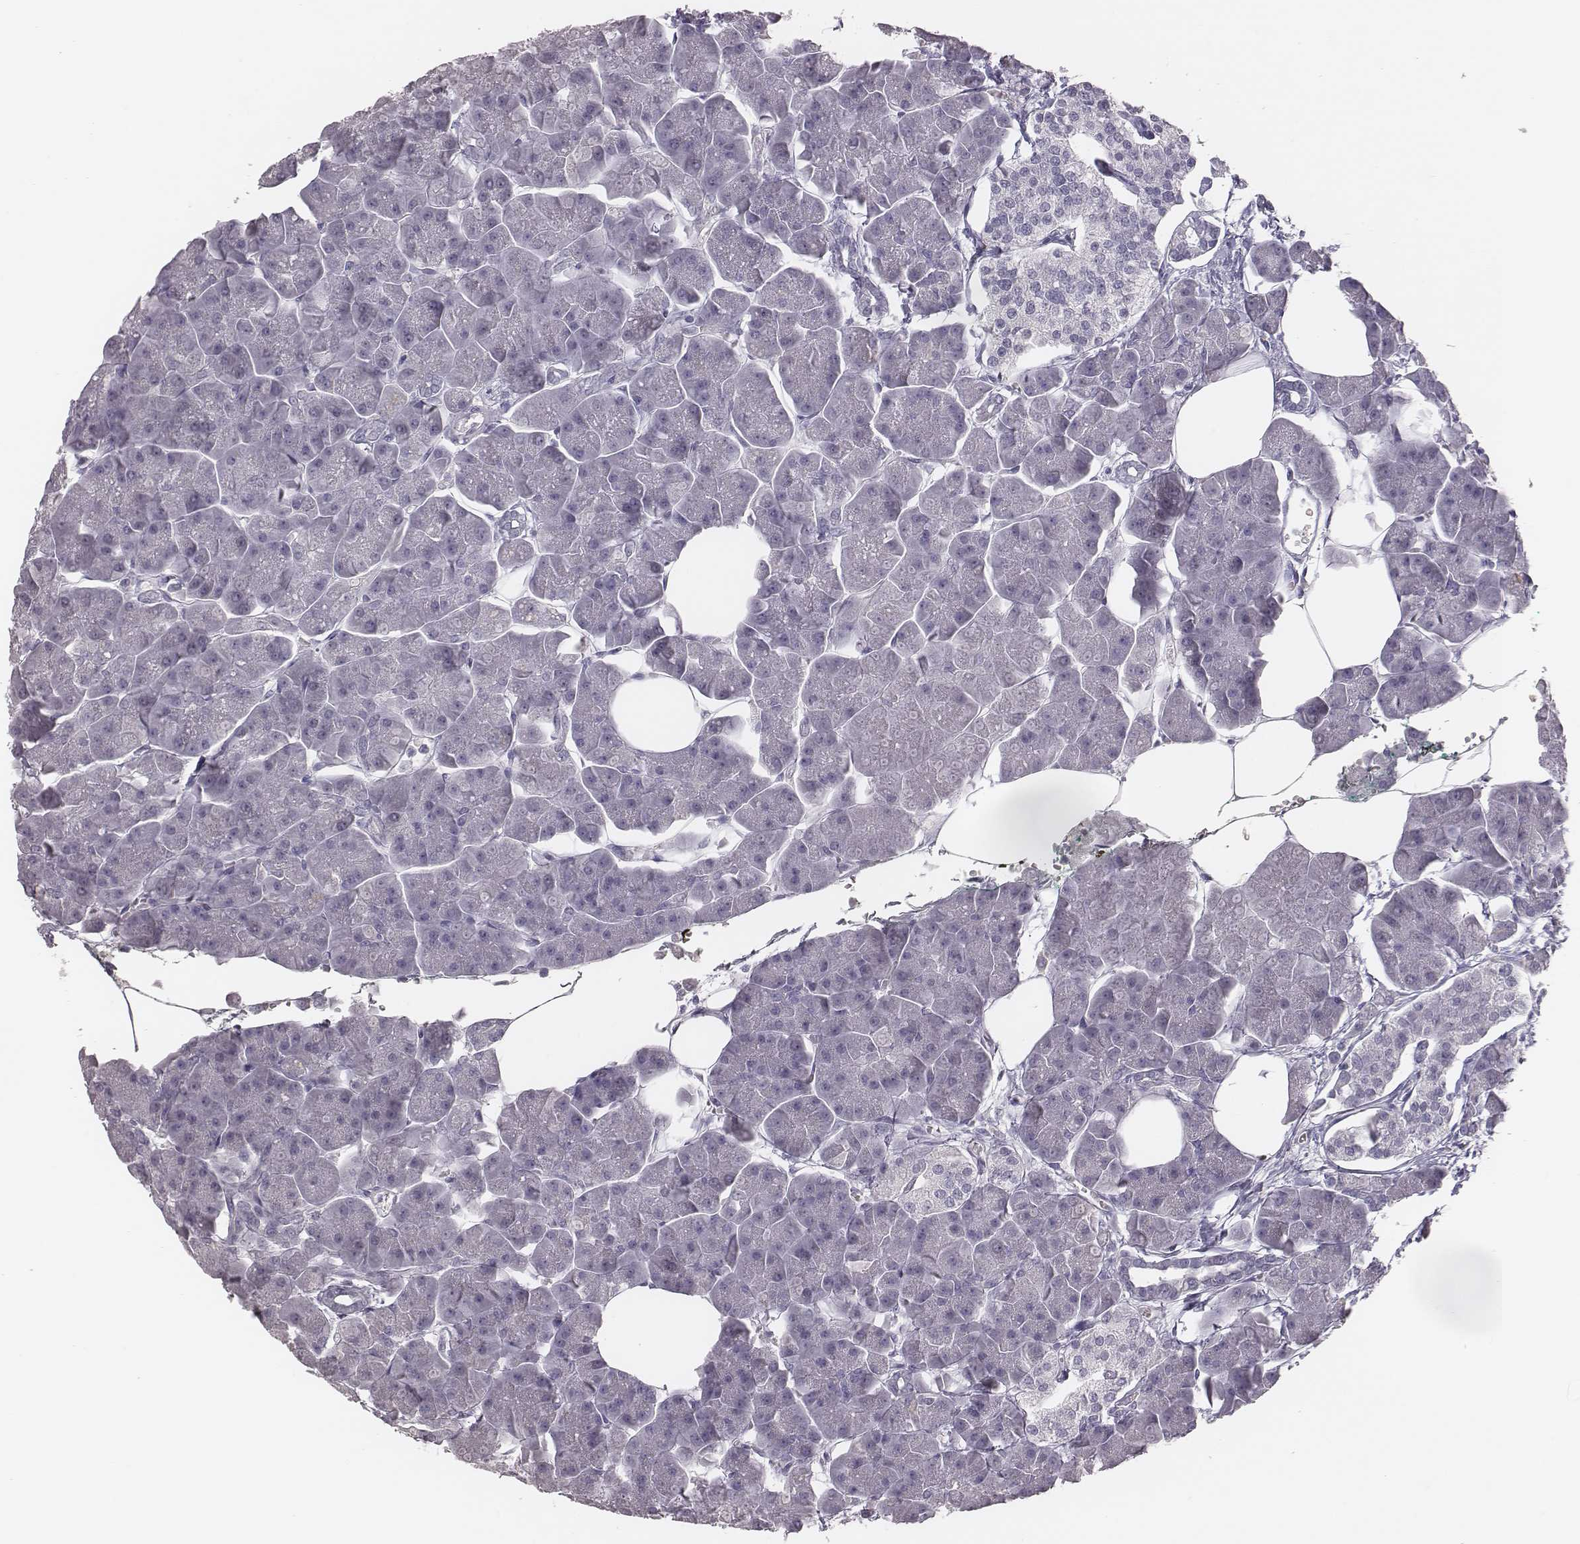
{"staining": {"intensity": "negative", "quantity": "none", "location": "none"}, "tissue": "pancreas", "cell_type": "Exocrine glandular cells", "image_type": "normal", "snomed": [{"axis": "morphology", "description": "Normal tissue, NOS"}, {"axis": "topography", "description": "Adipose tissue"}, {"axis": "topography", "description": "Pancreas"}, {"axis": "topography", "description": "Peripheral nerve tissue"}], "caption": "Human pancreas stained for a protein using immunohistochemistry reveals no positivity in exocrine glandular cells.", "gene": "CSHL1", "patient": {"sex": "female", "age": 58}}